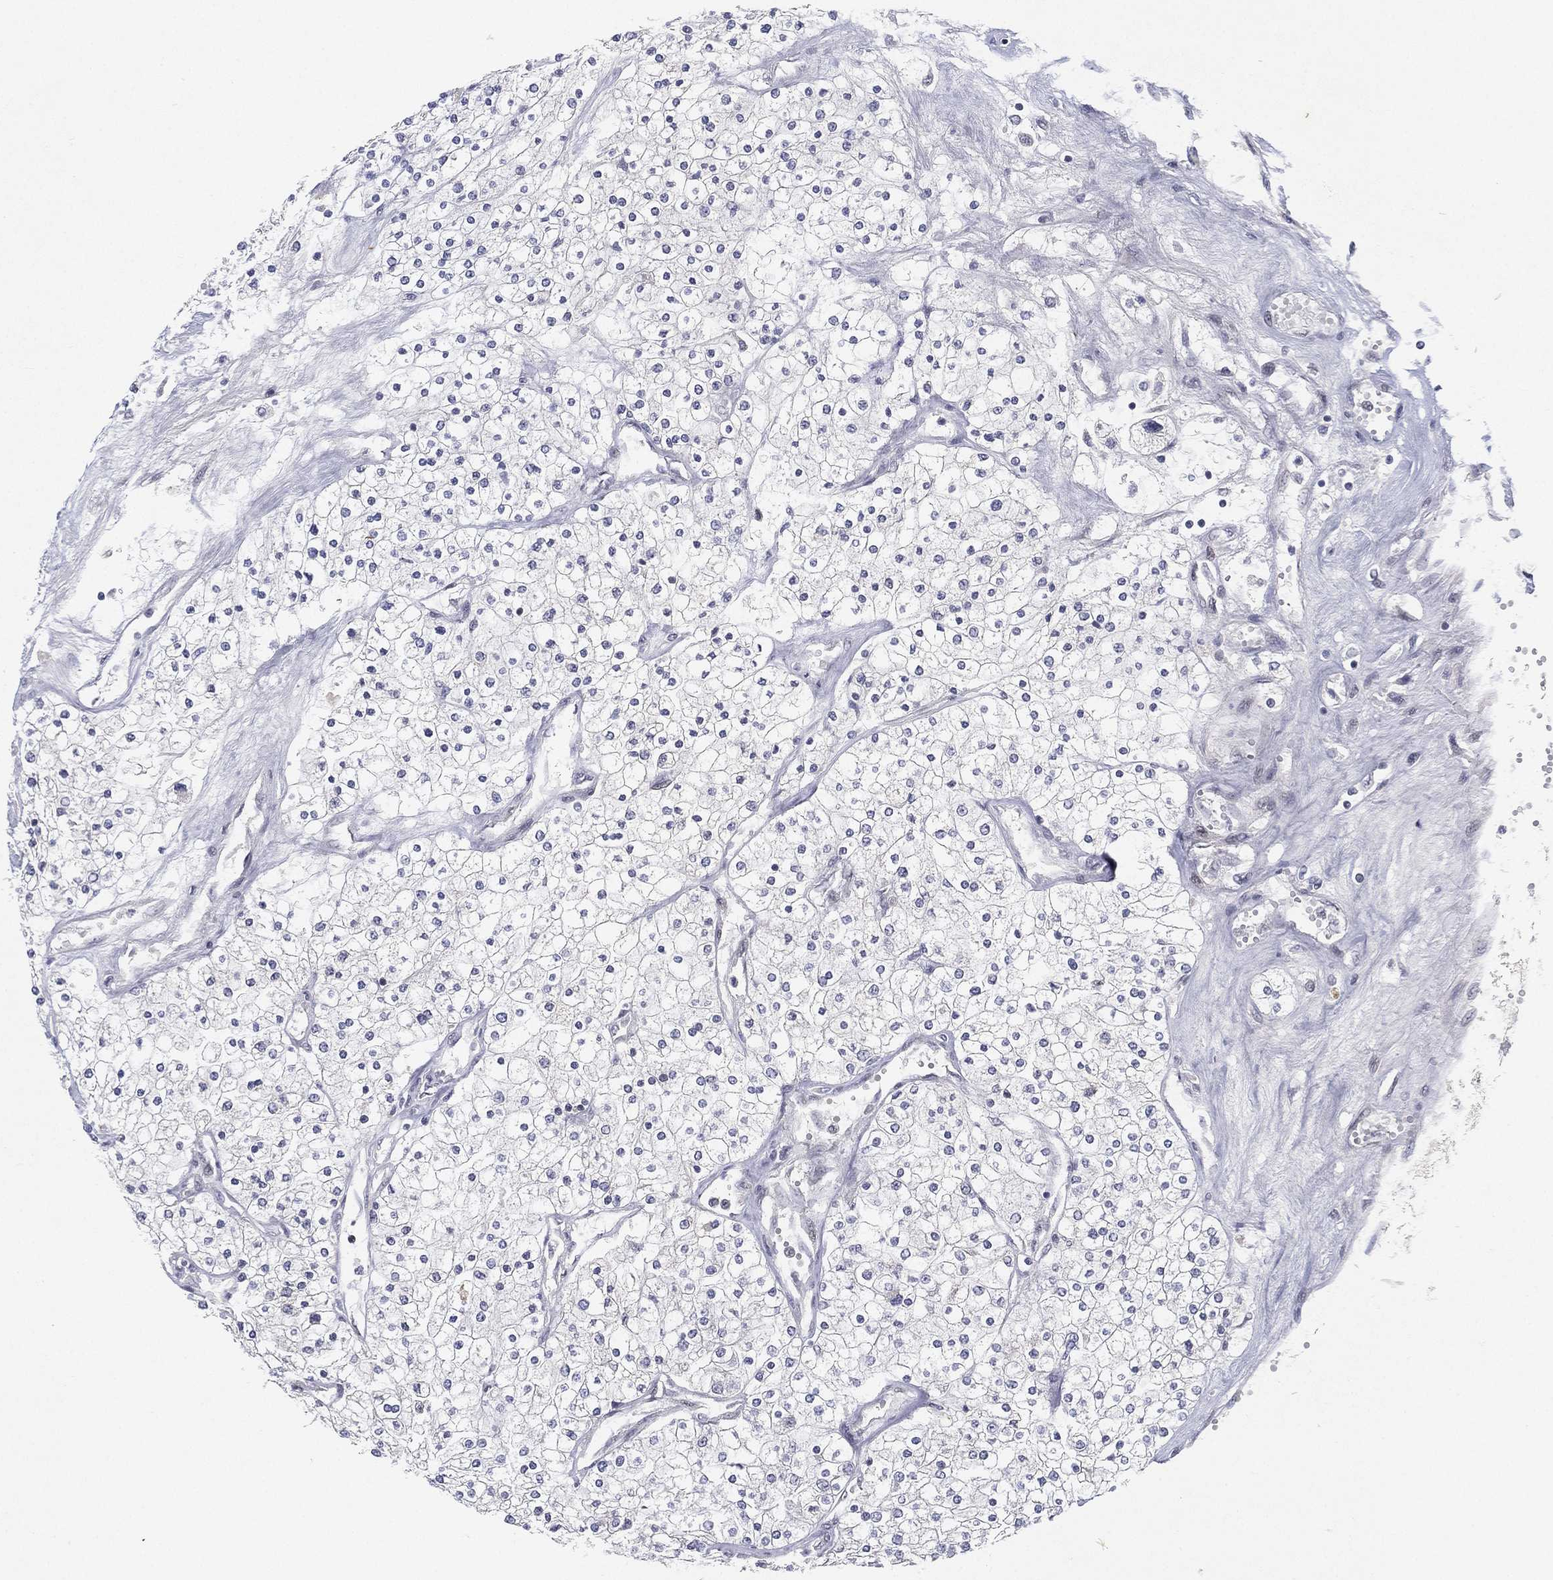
{"staining": {"intensity": "negative", "quantity": "none", "location": "none"}, "tissue": "renal cancer", "cell_type": "Tumor cells", "image_type": "cancer", "snomed": [{"axis": "morphology", "description": "Adenocarcinoma, NOS"}, {"axis": "topography", "description": "Kidney"}], "caption": "DAB immunohistochemical staining of human renal adenocarcinoma displays no significant expression in tumor cells. (Stains: DAB (3,3'-diaminobenzidine) immunohistochemistry (IHC) with hematoxylin counter stain, Microscopy: brightfield microscopy at high magnification).", "gene": "MS4A8", "patient": {"sex": "male", "age": 80}}